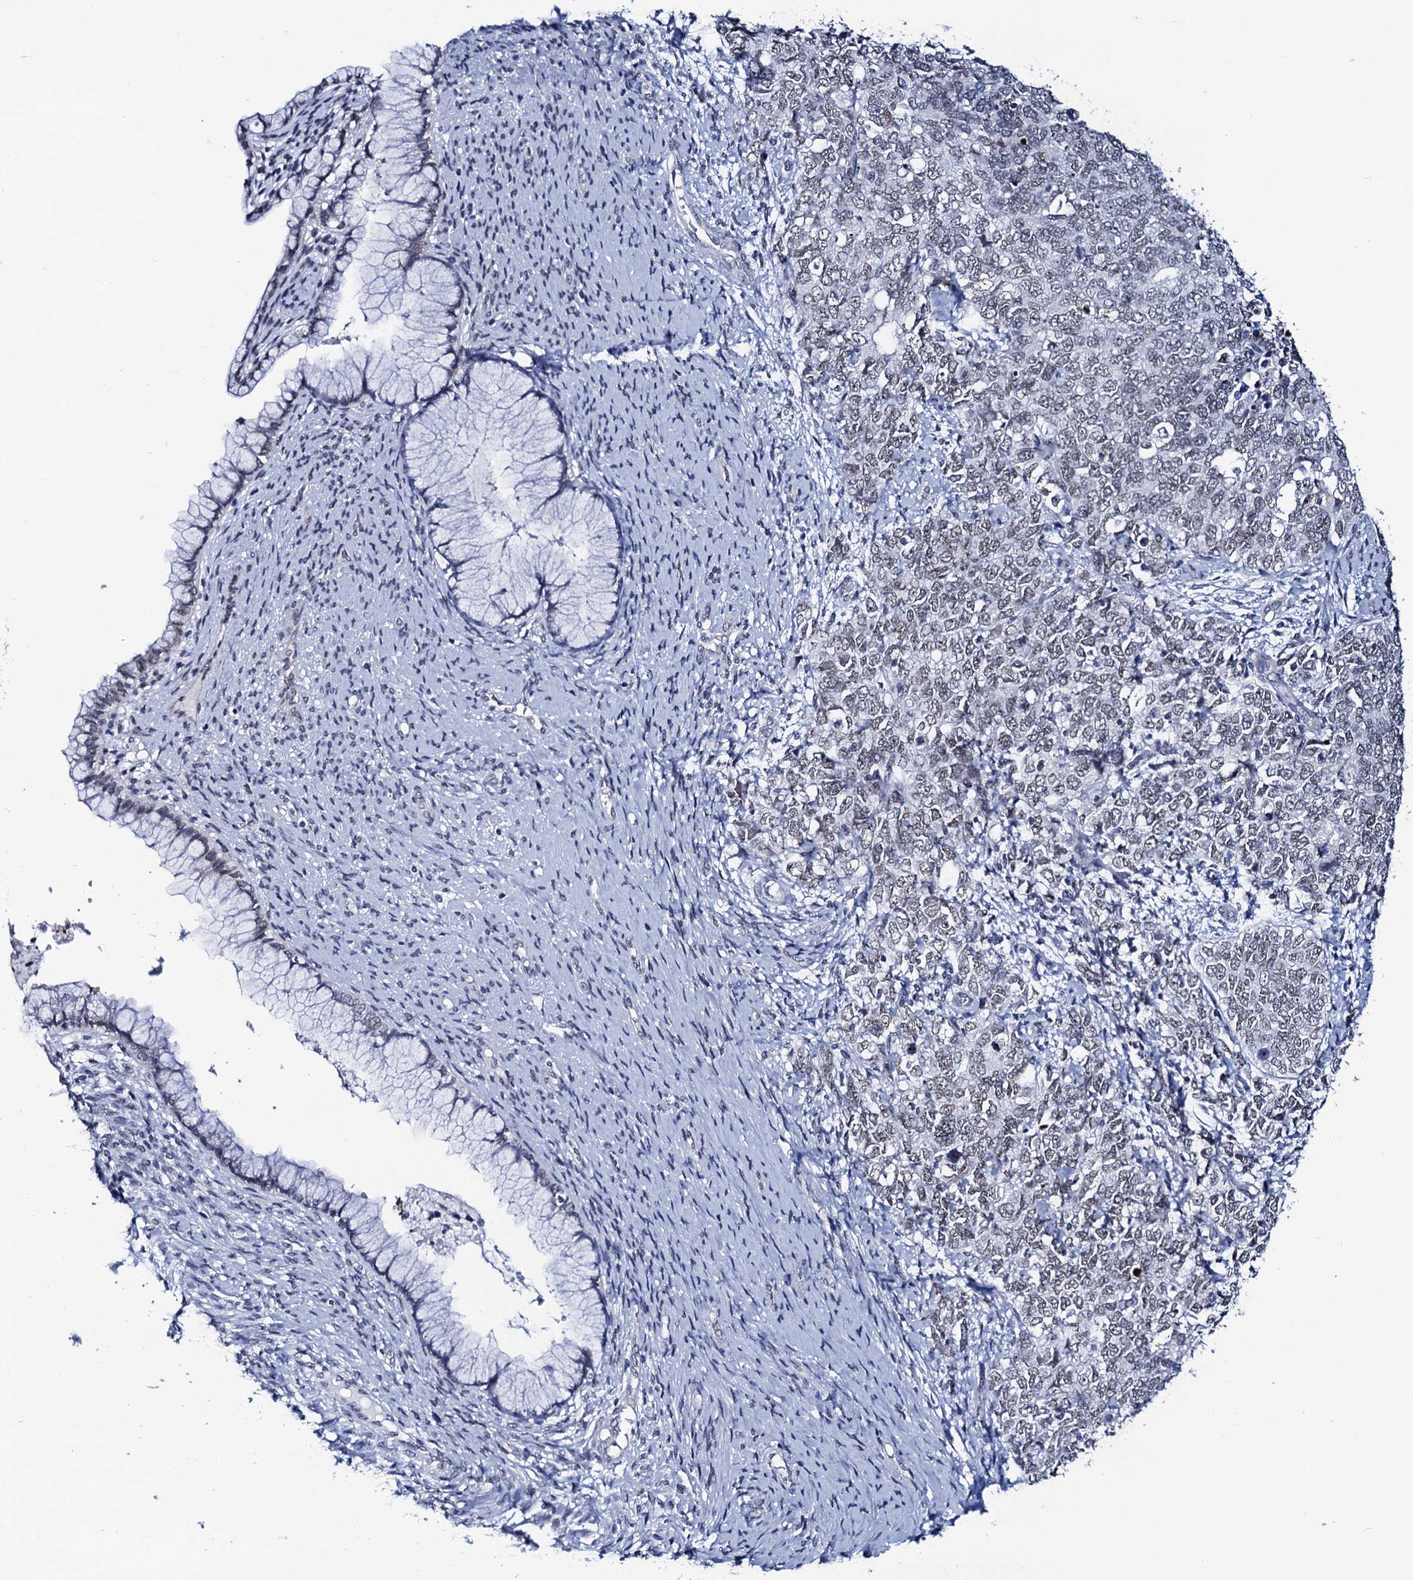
{"staining": {"intensity": "weak", "quantity": "25%-75%", "location": "nuclear"}, "tissue": "cervical cancer", "cell_type": "Tumor cells", "image_type": "cancer", "snomed": [{"axis": "morphology", "description": "Squamous cell carcinoma, NOS"}, {"axis": "topography", "description": "Cervix"}], "caption": "Cervical cancer stained with a brown dye demonstrates weak nuclear positive staining in approximately 25%-75% of tumor cells.", "gene": "C16orf87", "patient": {"sex": "female", "age": 63}}